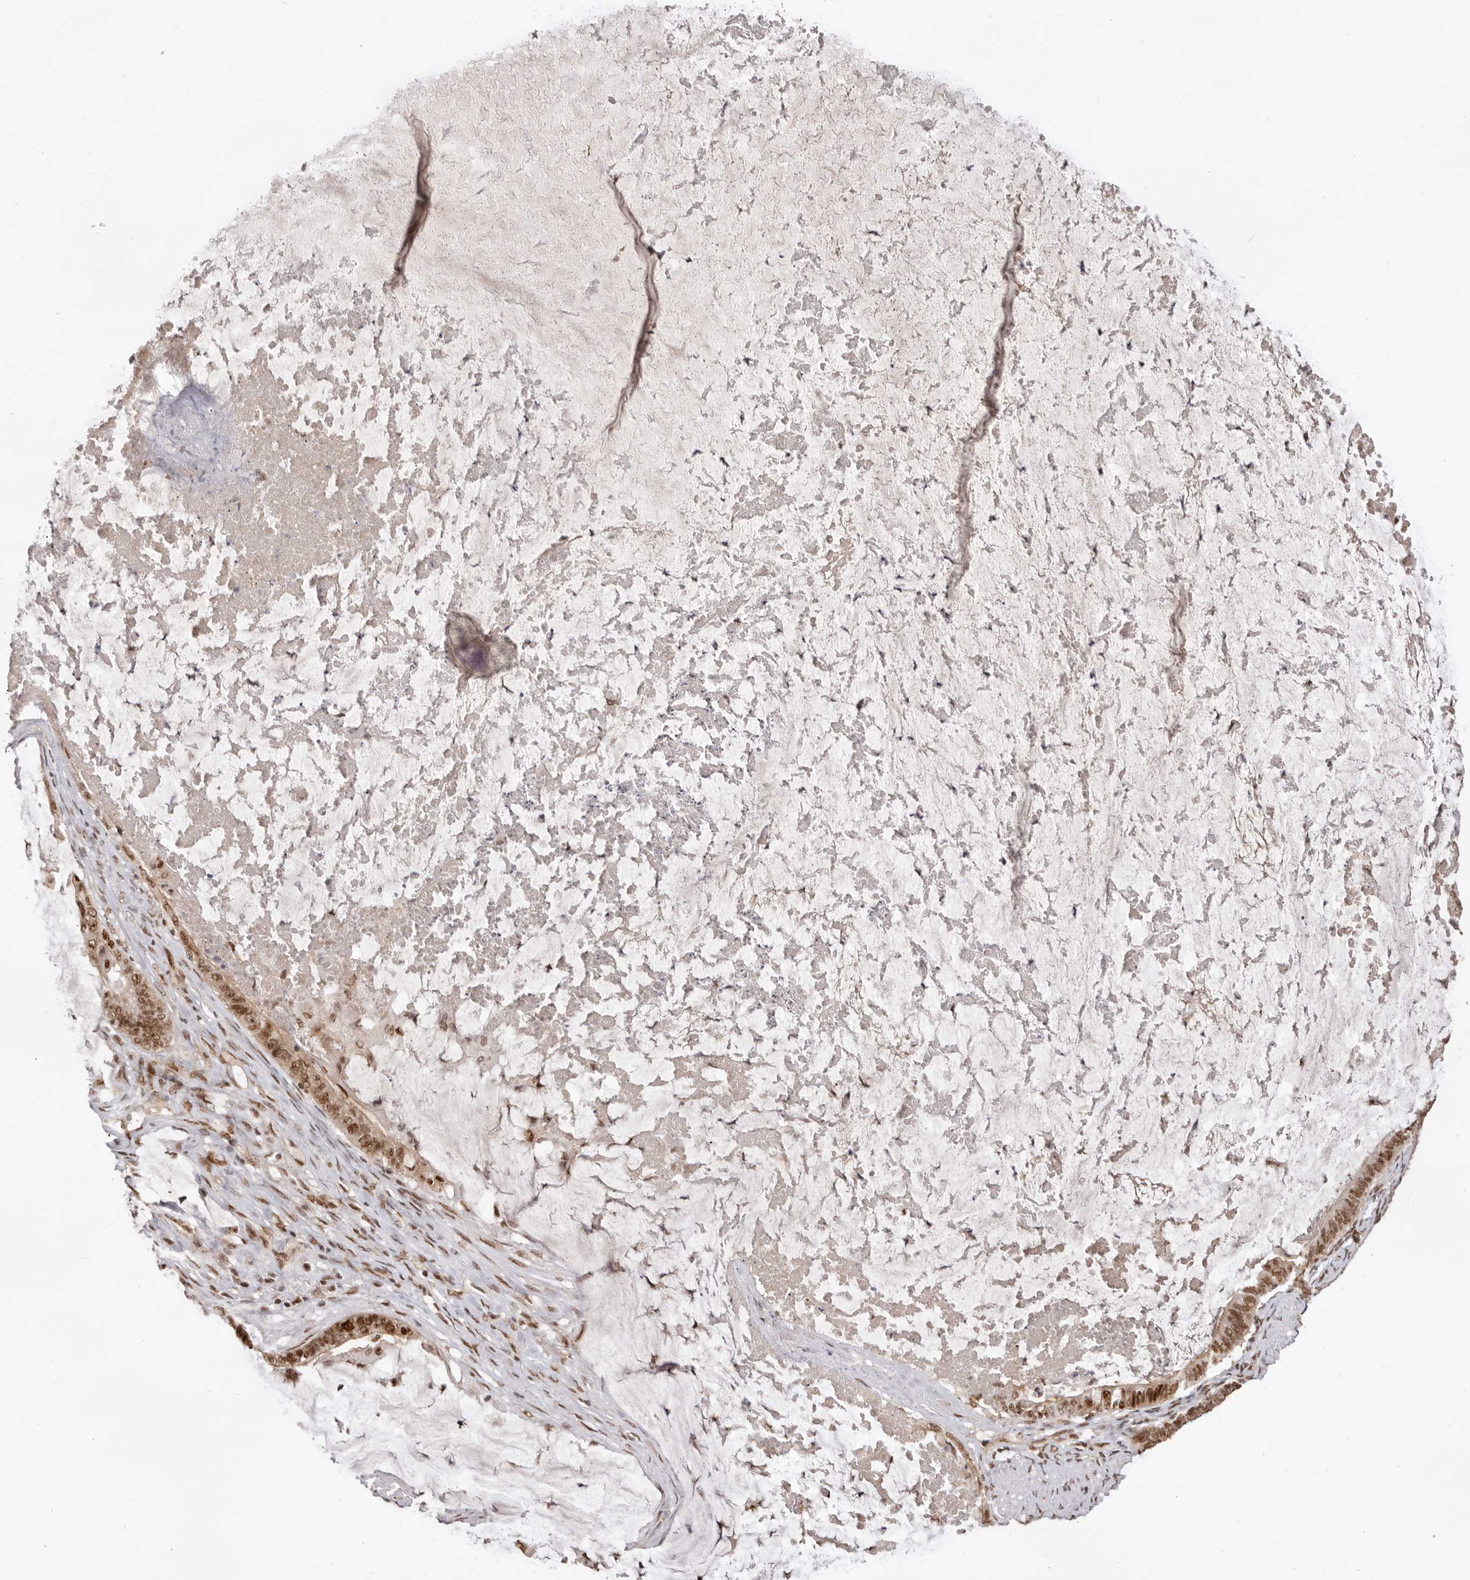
{"staining": {"intensity": "strong", "quantity": ">75%", "location": "nuclear"}, "tissue": "ovarian cancer", "cell_type": "Tumor cells", "image_type": "cancer", "snomed": [{"axis": "morphology", "description": "Cystadenocarcinoma, mucinous, NOS"}, {"axis": "topography", "description": "Ovary"}], "caption": "An IHC photomicrograph of tumor tissue is shown. Protein staining in brown highlights strong nuclear positivity in ovarian cancer within tumor cells. (Stains: DAB in brown, nuclei in blue, Microscopy: brightfield microscopy at high magnification).", "gene": "CHTOP", "patient": {"sex": "female", "age": 61}}